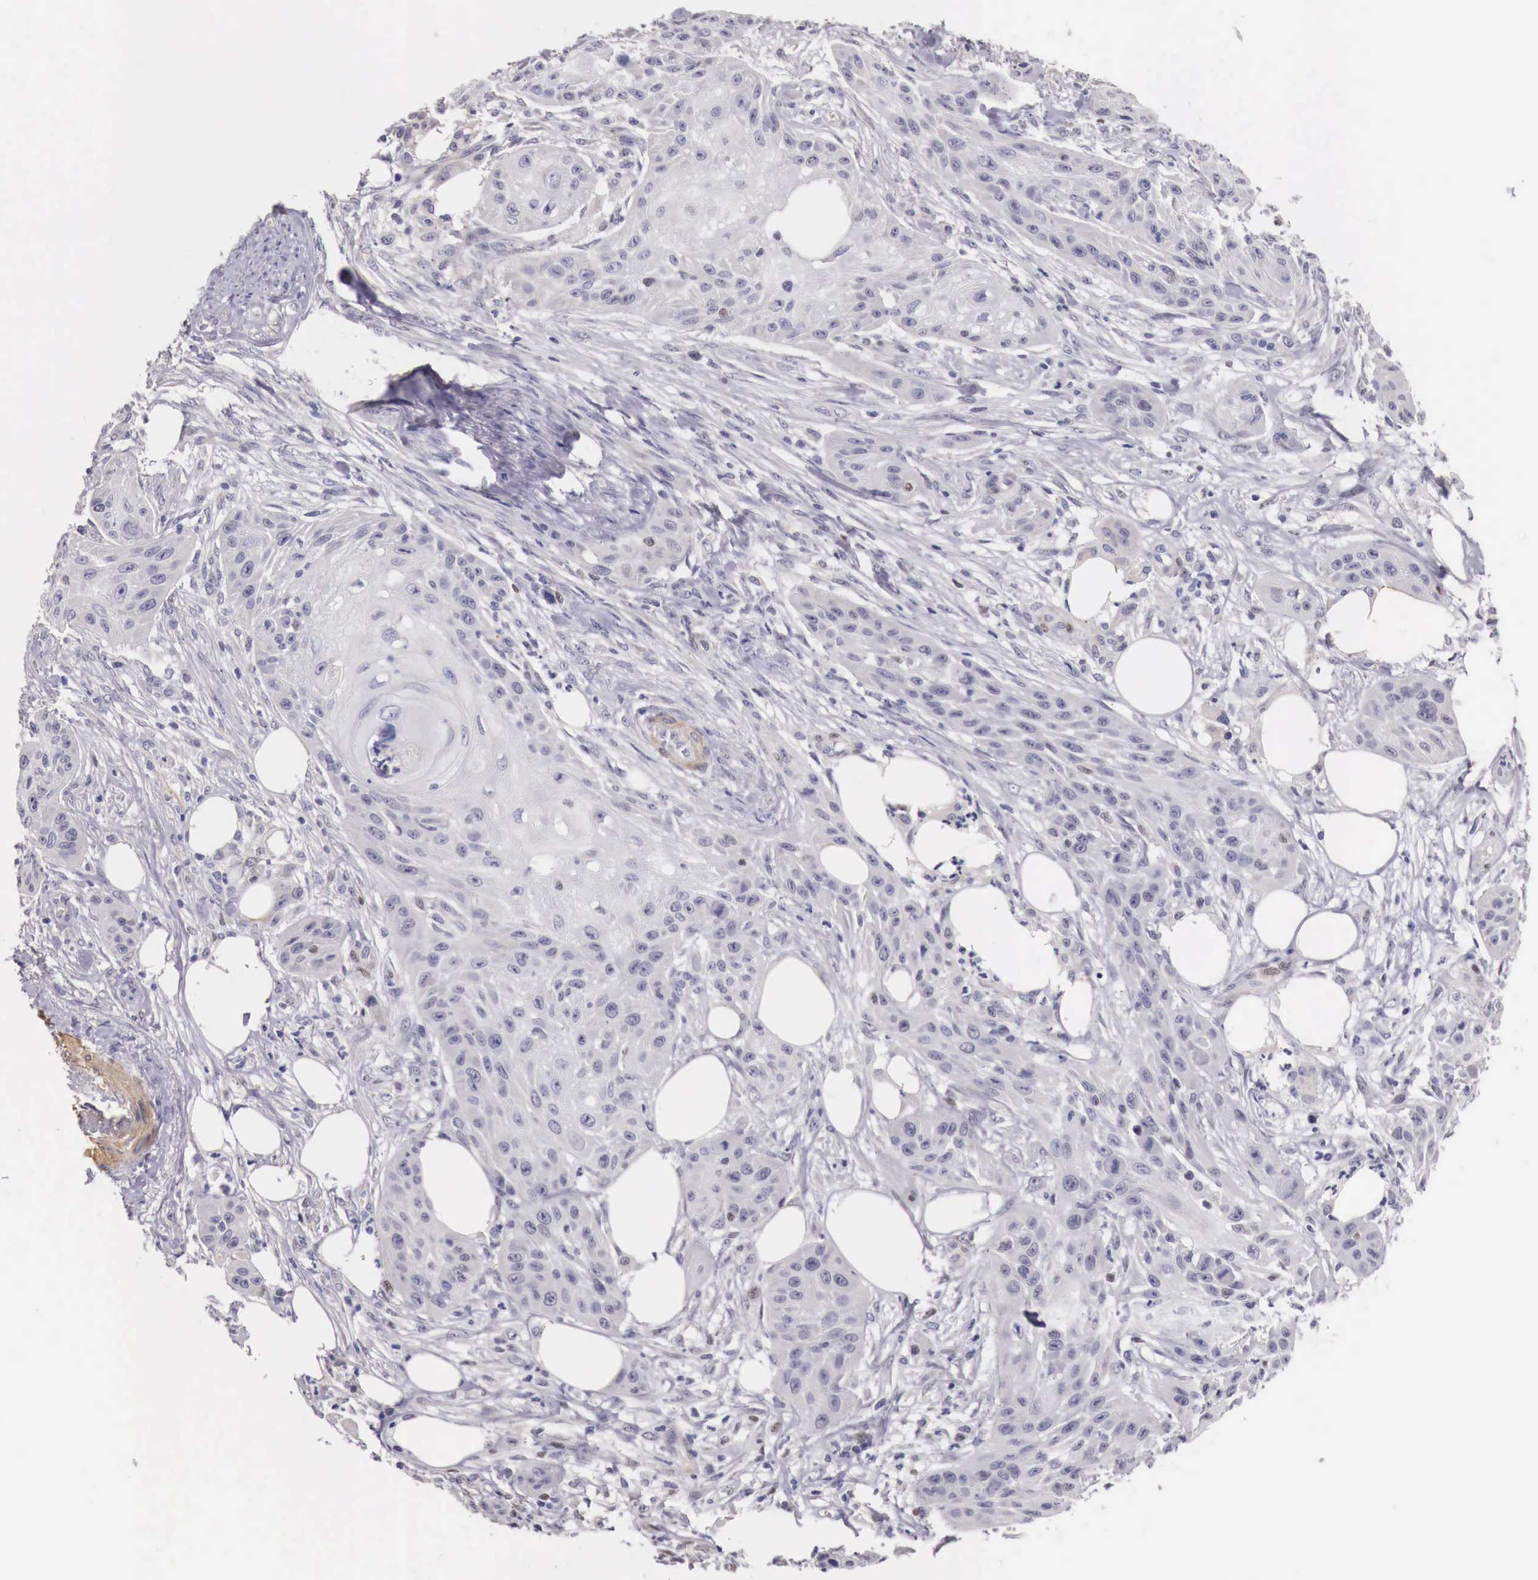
{"staining": {"intensity": "negative", "quantity": "none", "location": "none"}, "tissue": "skin cancer", "cell_type": "Tumor cells", "image_type": "cancer", "snomed": [{"axis": "morphology", "description": "Squamous cell carcinoma, NOS"}, {"axis": "topography", "description": "Skin"}], "caption": "There is no significant expression in tumor cells of skin cancer.", "gene": "ENOX2", "patient": {"sex": "female", "age": 88}}